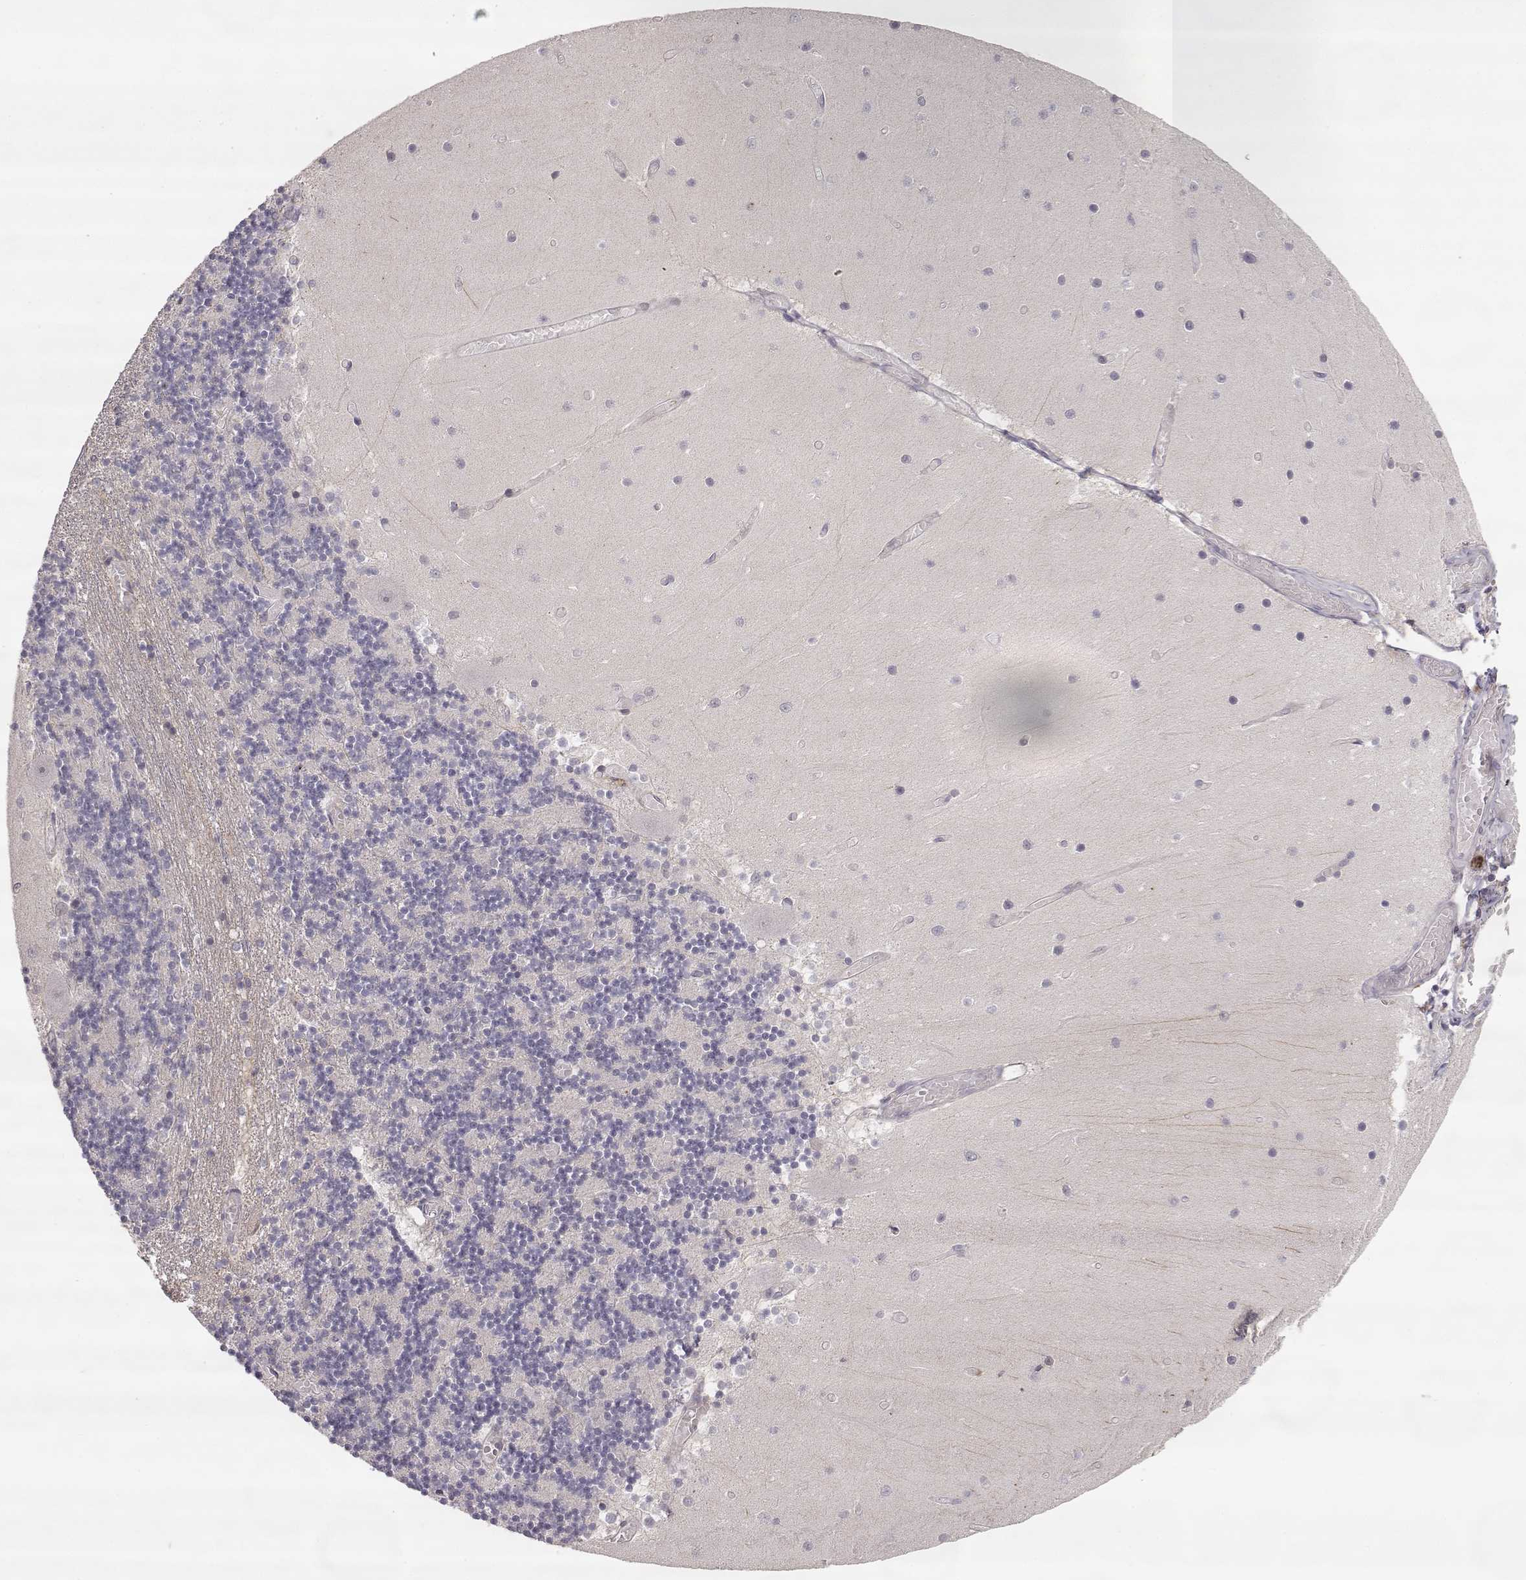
{"staining": {"intensity": "negative", "quantity": "none", "location": "none"}, "tissue": "cerebellum", "cell_type": "Cells in granular layer", "image_type": "normal", "snomed": [{"axis": "morphology", "description": "Normal tissue, NOS"}, {"axis": "topography", "description": "Cerebellum"}], "caption": "IHC image of normal cerebellum: human cerebellum stained with DAB shows no significant protein positivity in cells in granular layer.", "gene": "PNMT", "patient": {"sex": "female", "age": 28}}